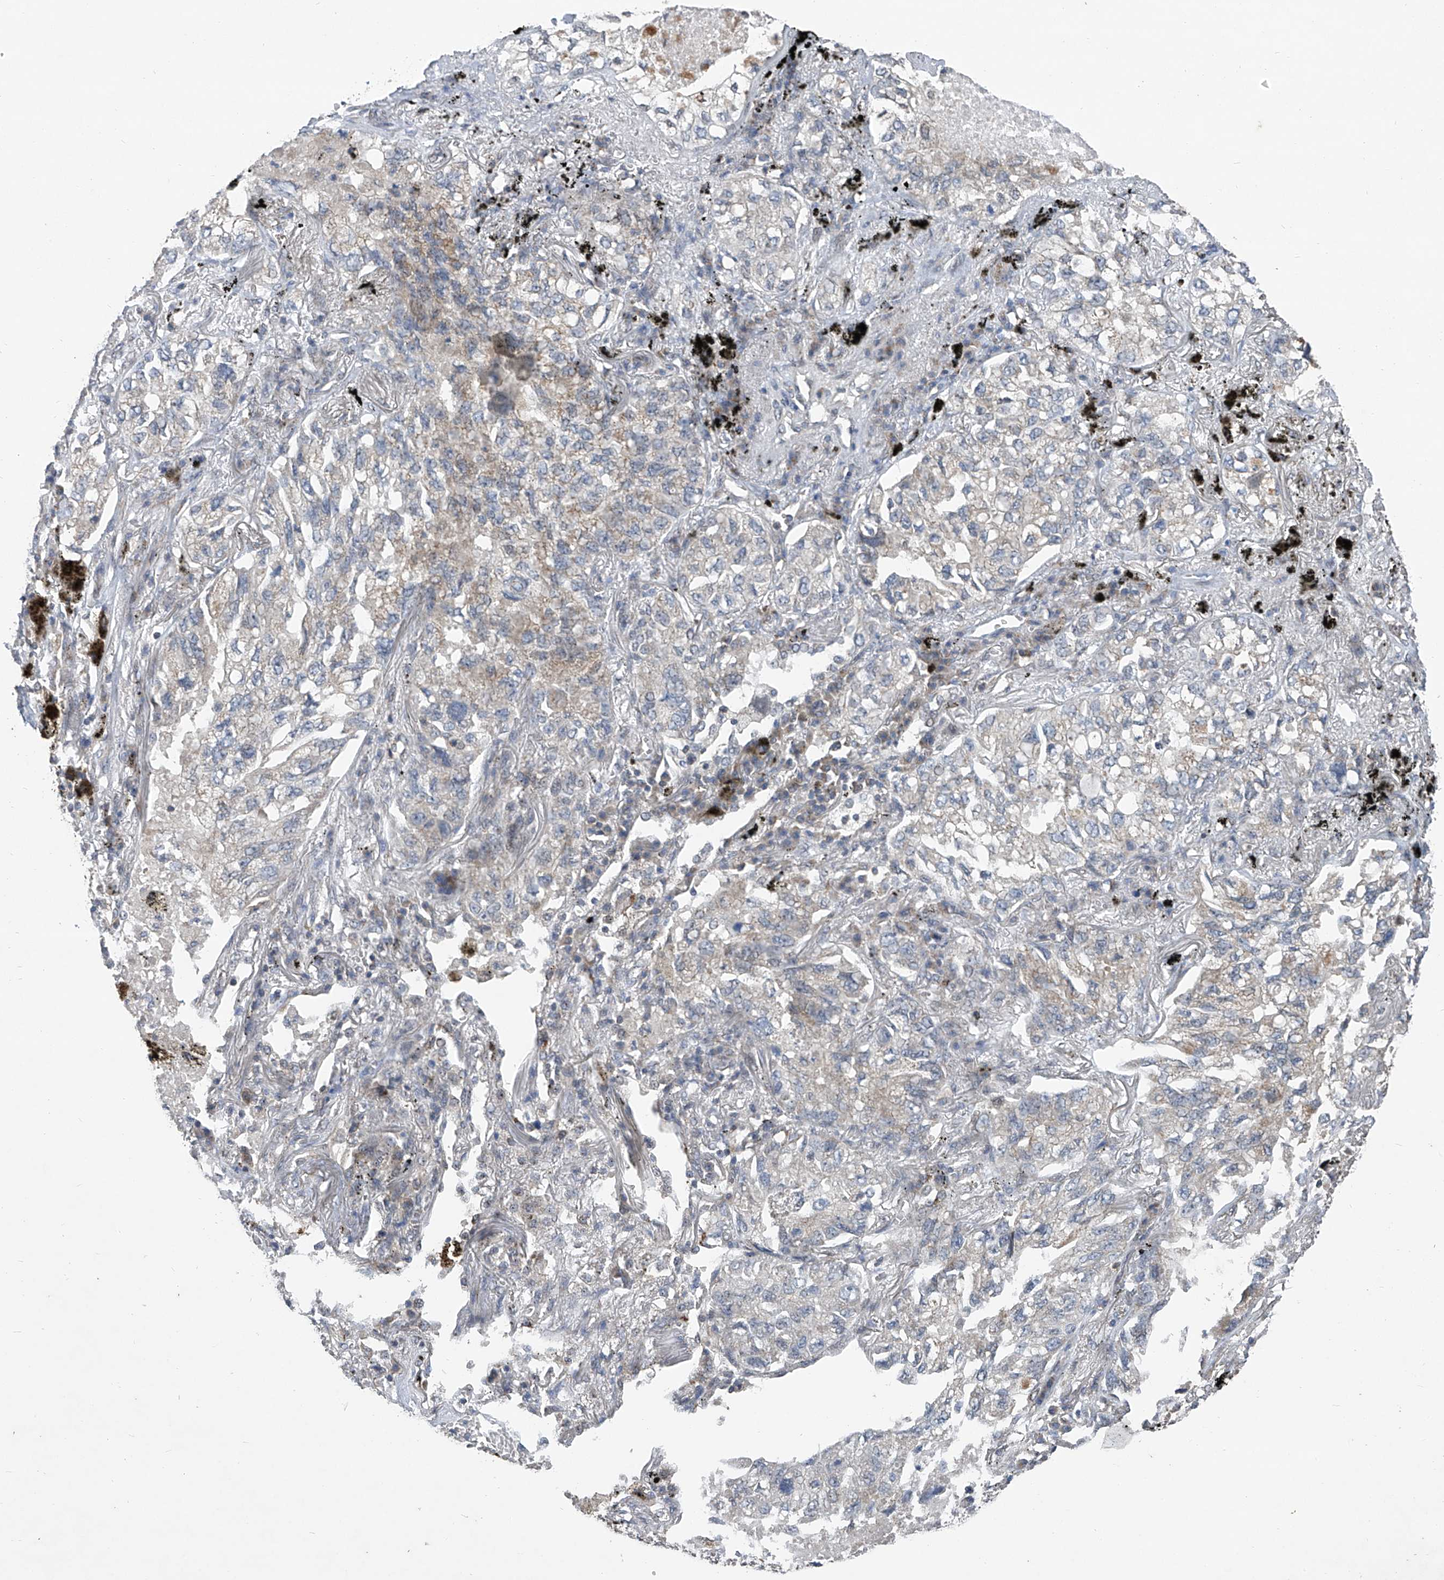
{"staining": {"intensity": "negative", "quantity": "none", "location": "none"}, "tissue": "lung cancer", "cell_type": "Tumor cells", "image_type": "cancer", "snomed": [{"axis": "morphology", "description": "Adenocarcinoma, NOS"}, {"axis": "topography", "description": "Lung"}], "caption": "The image reveals no staining of tumor cells in lung cancer (adenocarcinoma).", "gene": "BCKDHB", "patient": {"sex": "male", "age": 65}}